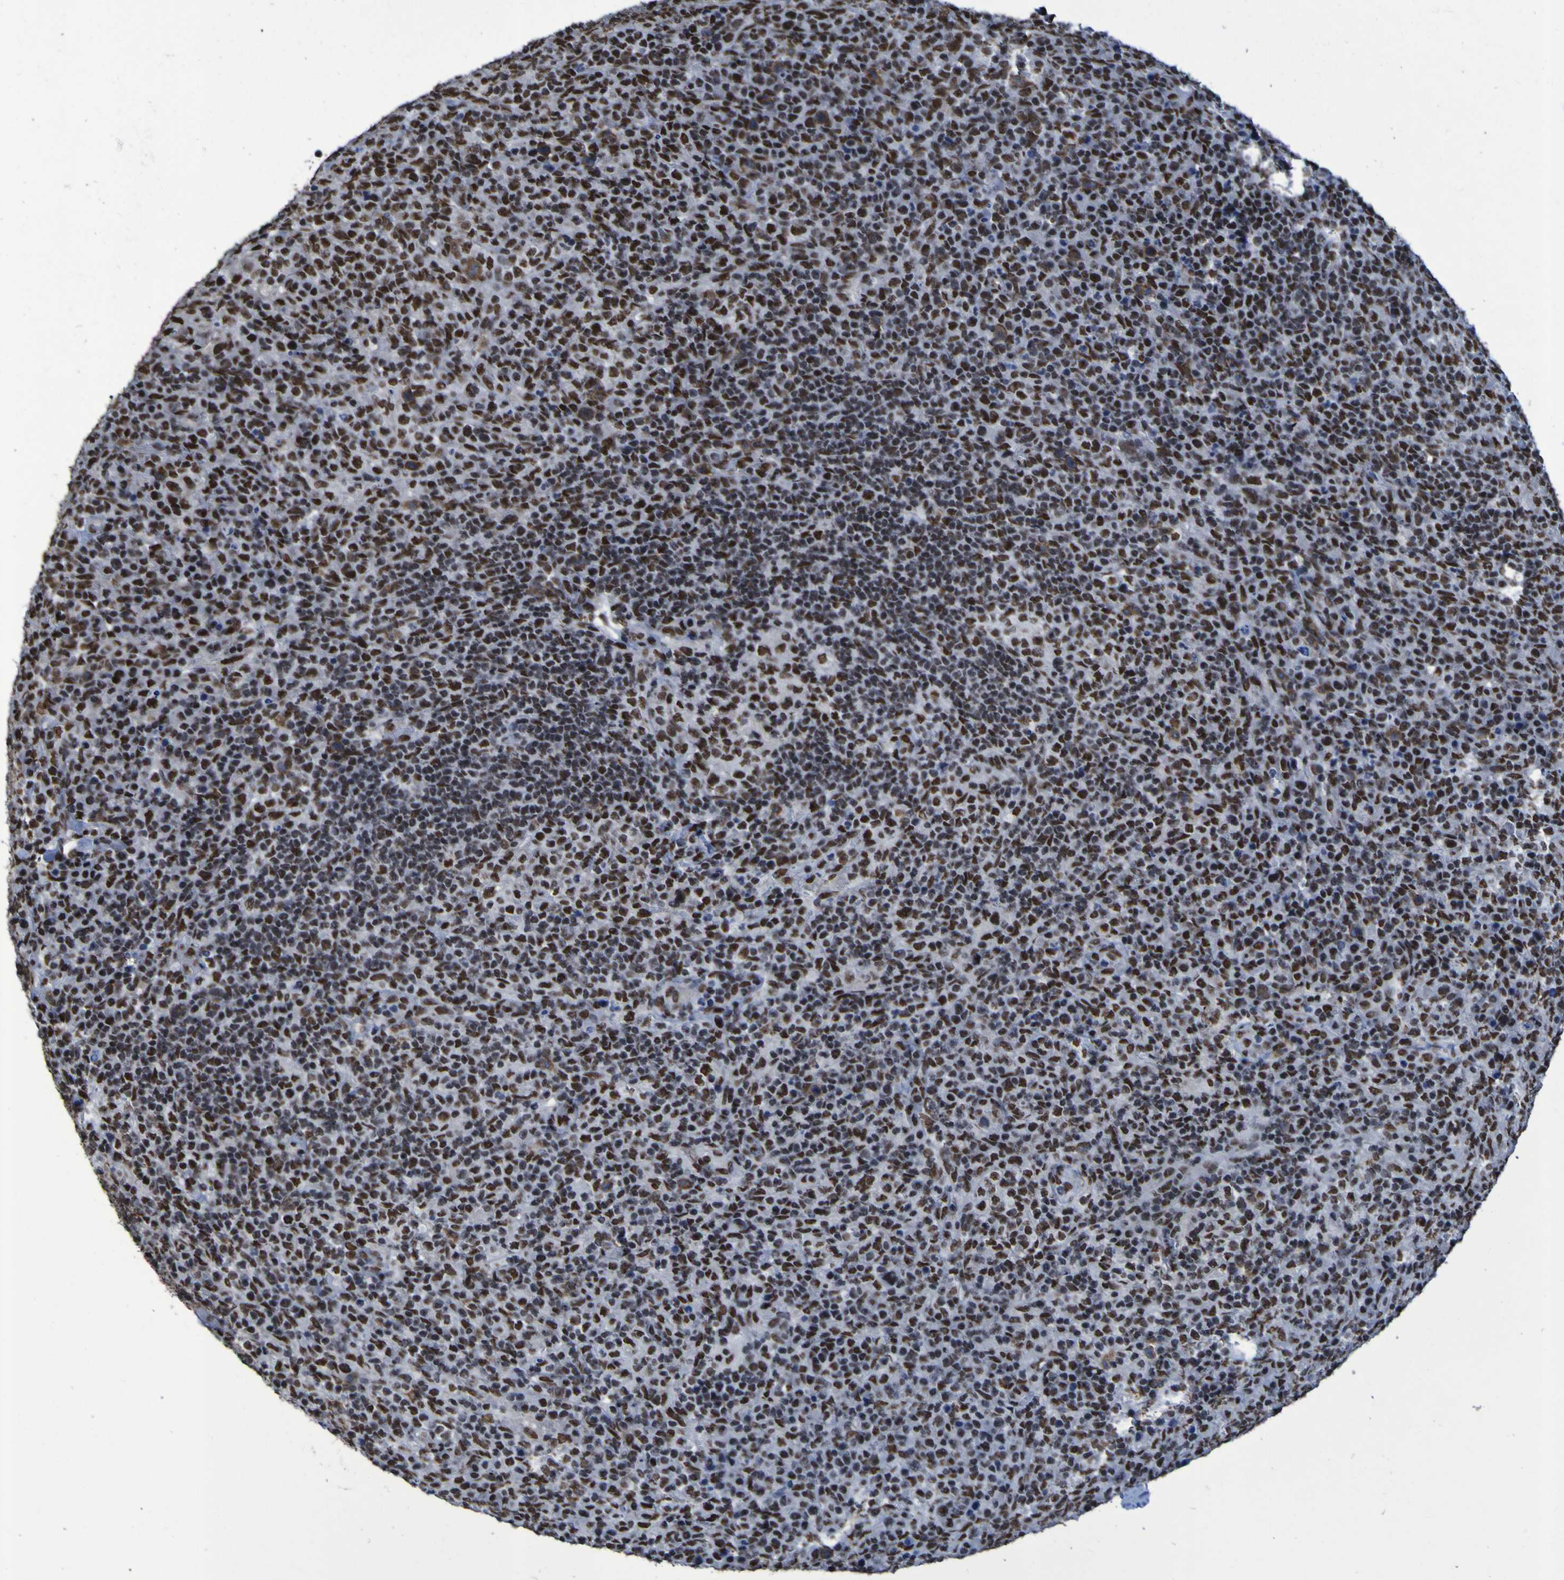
{"staining": {"intensity": "strong", "quantity": ">75%", "location": "nuclear"}, "tissue": "lymphoma", "cell_type": "Tumor cells", "image_type": "cancer", "snomed": [{"axis": "morphology", "description": "Malignant lymphoma, non-Hodgkin's type, High grade"}, {"axis": "topography", "description": "Lymph node"}], "caption": "This histopathology image exhibits high-grade malignant lymphoma, non-Hodgkin's type stained with immunohistochemistry (IHC) to label a protein in brown. The nuclear of tumor cells show strong positivity for the protein. Nuclei are counter-stained blue.", "gene": "HNRNPR", "patient": {"sex": "female", "age": 76}}